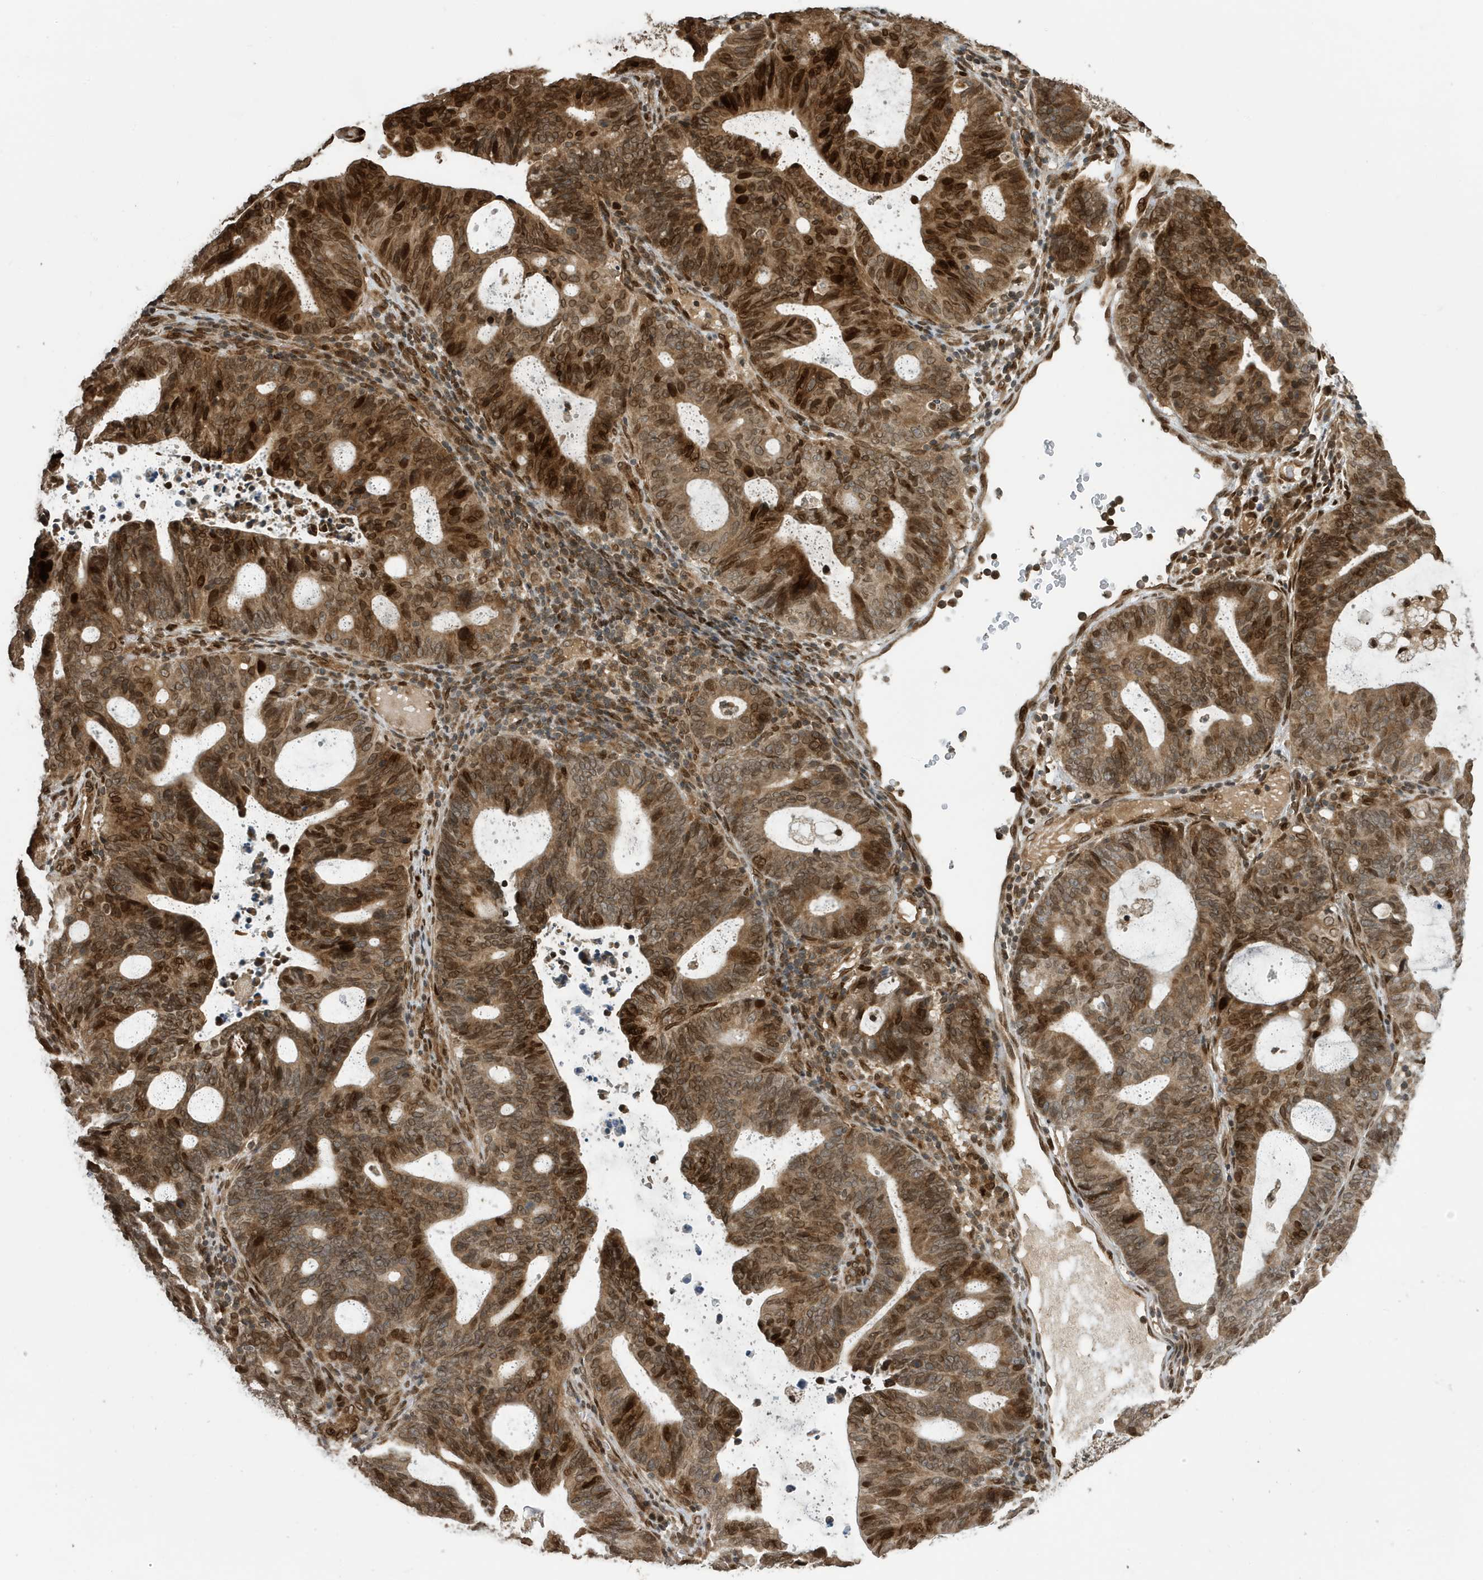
{"staining": {"intensity": "moderate", "quantity": ">75%", "location": "cytoplasmic/membranous,nuclear"}, "tissue": "endometrial cancer", "cell_type": "Tumor cells", "image_type": "cancer", "snomed": [{"axis": "morphology", "description": "Adenocarcinoma, NOS"}, {"axis": "topography", "description": "Uterus"}], "caption": "The image shows staining of endometrial adenocarcinoma, revealing moderate cytoplasmic/membranous and nuclear protein positivity (brown color) within tumor cells. The protein is stained brown, and the nuclei are stained in blue (DAB (3,3'-diaminobenzidine) IHC with brightfield microscopy, high magnification).", "gene": "DUSP18", "patient": {"sex": "female", "age": 83}}